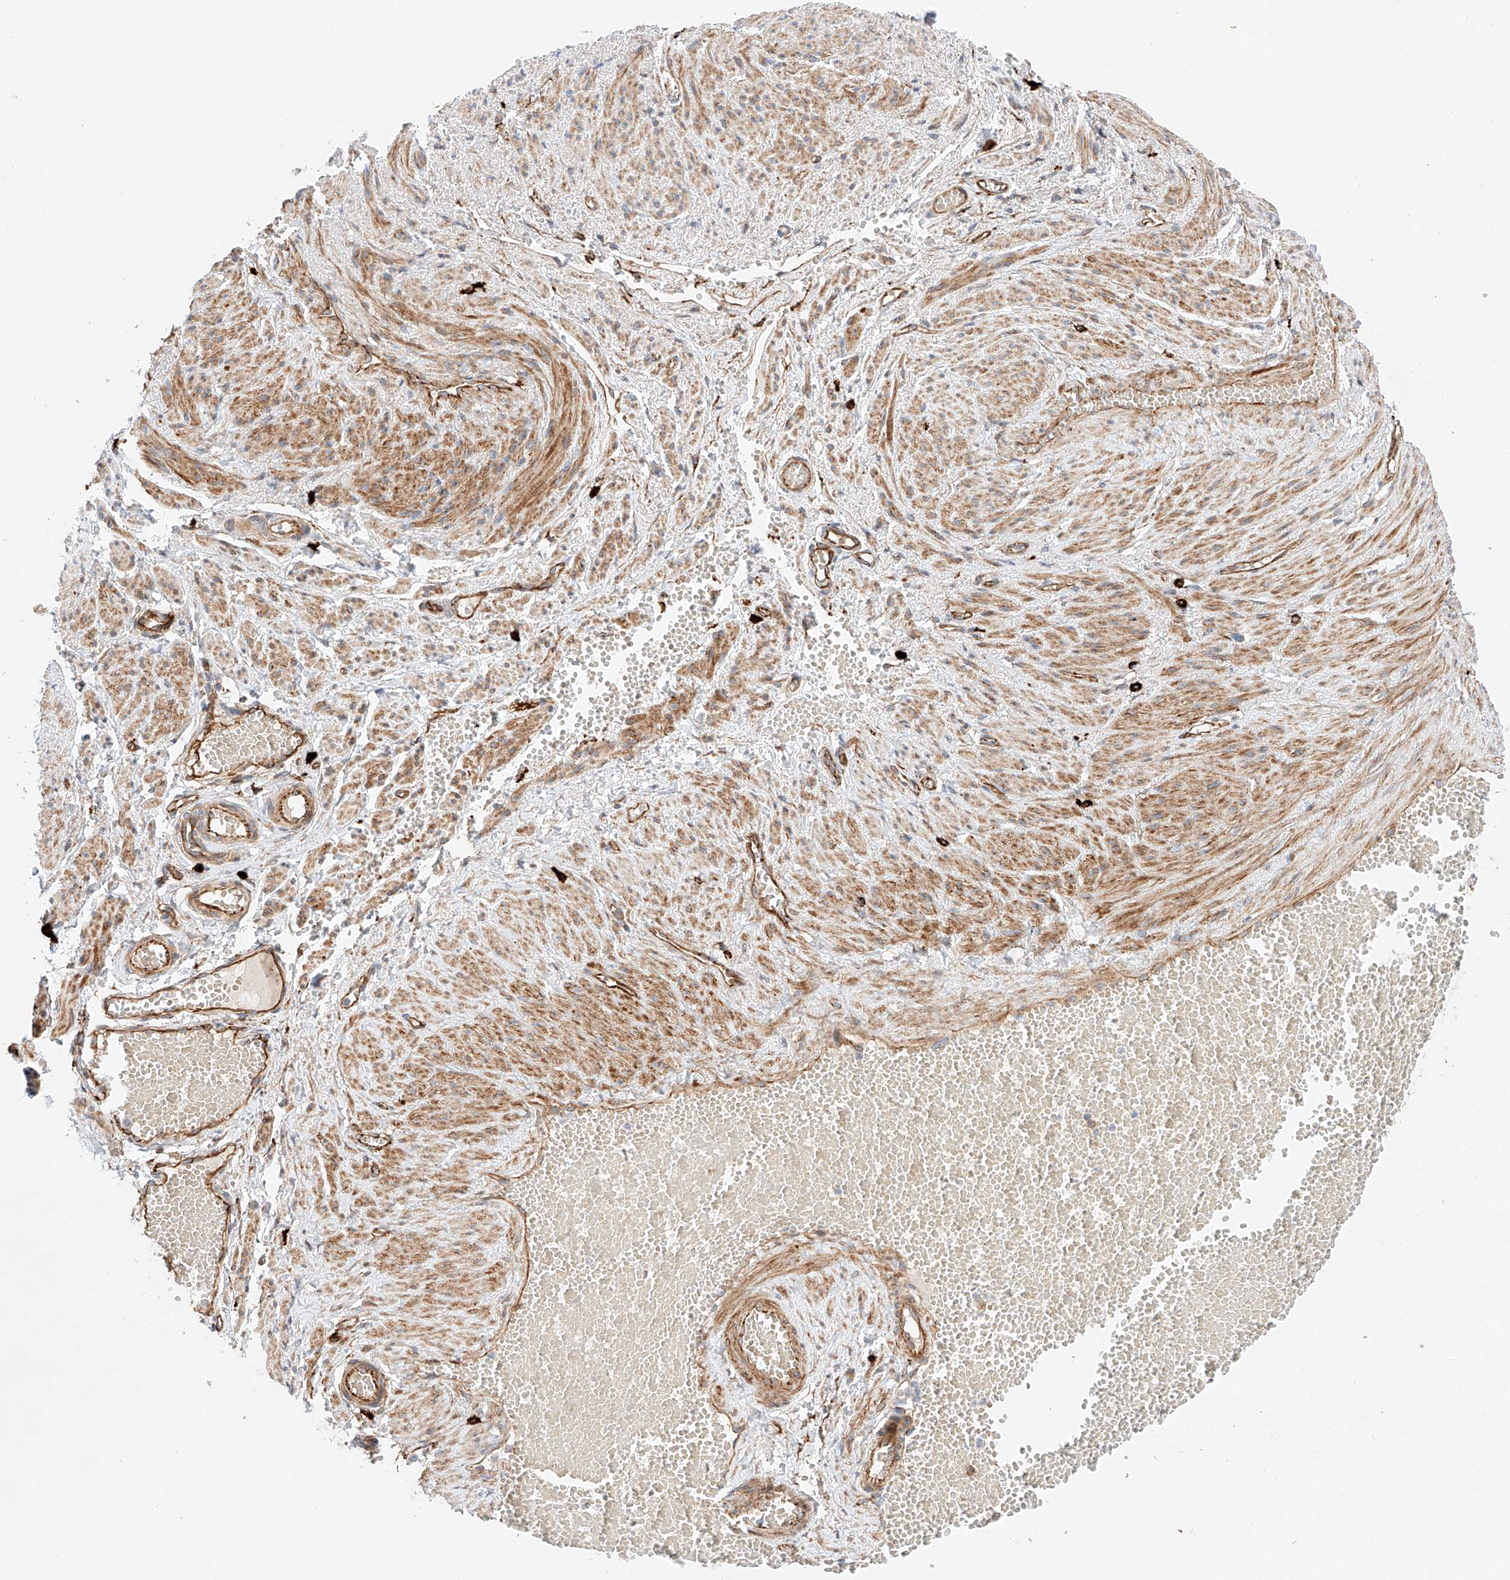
{"staining": {"intensity": "negative", "quantity": "none", "location": "none"}, "tissue": "adipose tissue", "cell_type": "Adipocytes", "image_type": "normal", "snomed": [{"axis": "morphology", "description": "Normal tissue, NOS"}, {"axis": "topography", "description": "Smooth muscle"}, {"axis": "topography", "description": "Peripheral nerve tissue"}], "caption": "Immunohistochemistry (IHC) photomicrograph of unremarkable human adipose tissue stained for a protein (brown), which demonstrates no expression in adipocytes.", "gene": "MINDY4", "patient": {"sex": "female", "age": 39}}